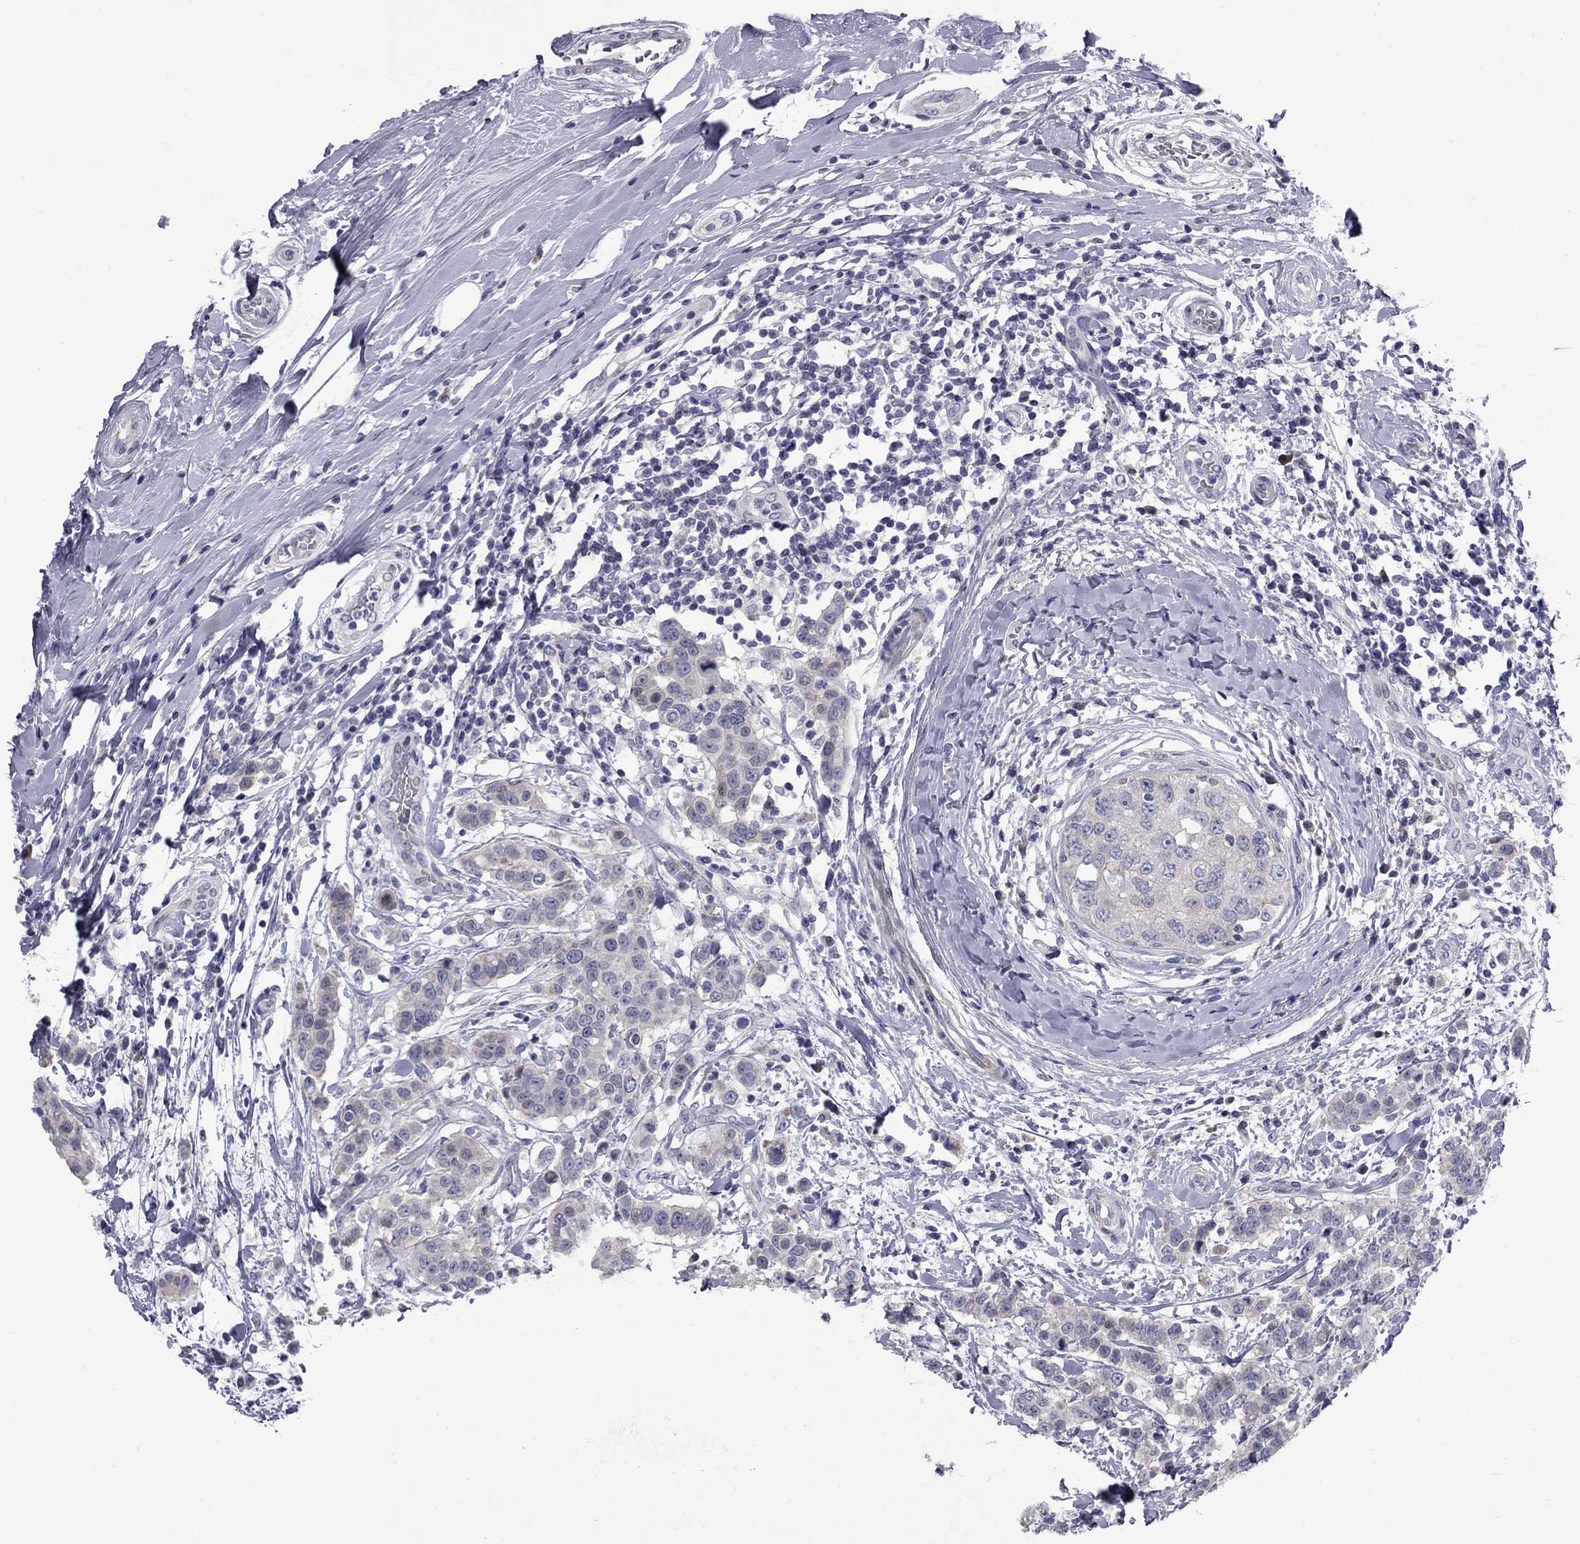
{"staining": {"intensity": "weak", "quantity": "25%-75%", "location": "cytoplasmic/membranous"}, "tissue": "breast cancer", "cell_type": "Tumor cells", "image_type": "cancer", "snomed": [{"axis": "morphology", "description": "Duct carcinoma"}, {"axis": "topography", "description": "Breast"}], "caption": "IHC micrograph of neoplastic tissue: breast cancer stained using IHC exhibits low levels of weak protein expression localized specifically in the cytoplasmic/membranous of tumor cells, appearing as a cytoplasmic/membranous brown color.", "gene": "NRARP", "patient": {"sex": "female", "age": 27}}